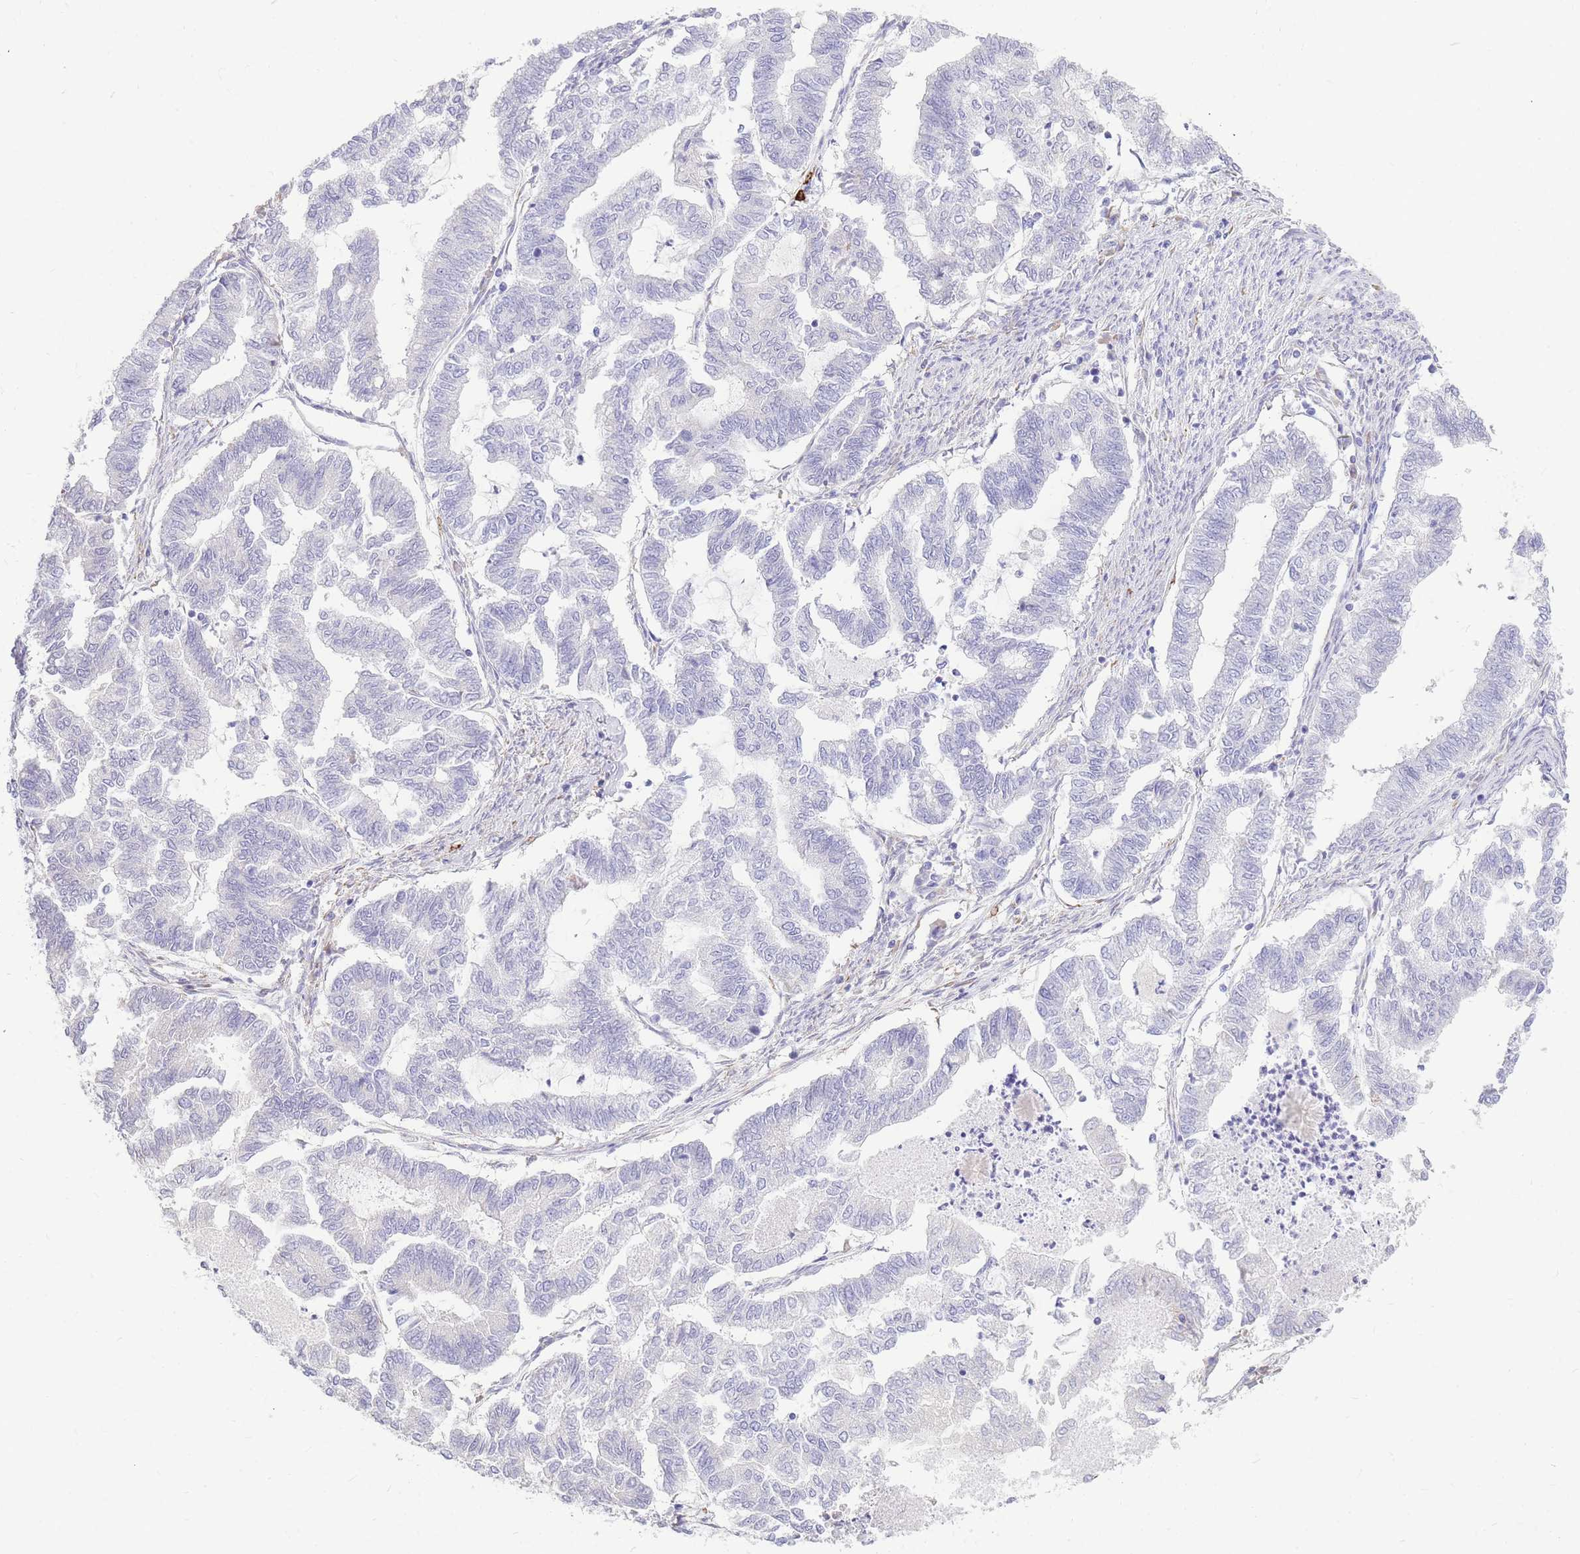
{"staining": {"intensity": "negative", "quantity": "none", "location": "none"}, "tissue": "endometrial cancer", "cell_type": "Tumor cells", "image_type": "cancer", "snomed": [{"axis": "morphology", "description": "Adenocarcinoma, NOS"}, {"axis": "topography", "description": "Endometrium"}], "caption": "Immunohistochemical staining of human endometrial cancer (adenocarcinoma) demonstrates no significant staining in tumor cells.", "gene": "TPSD1", "patient": {"sex": "female", "age": 79}}